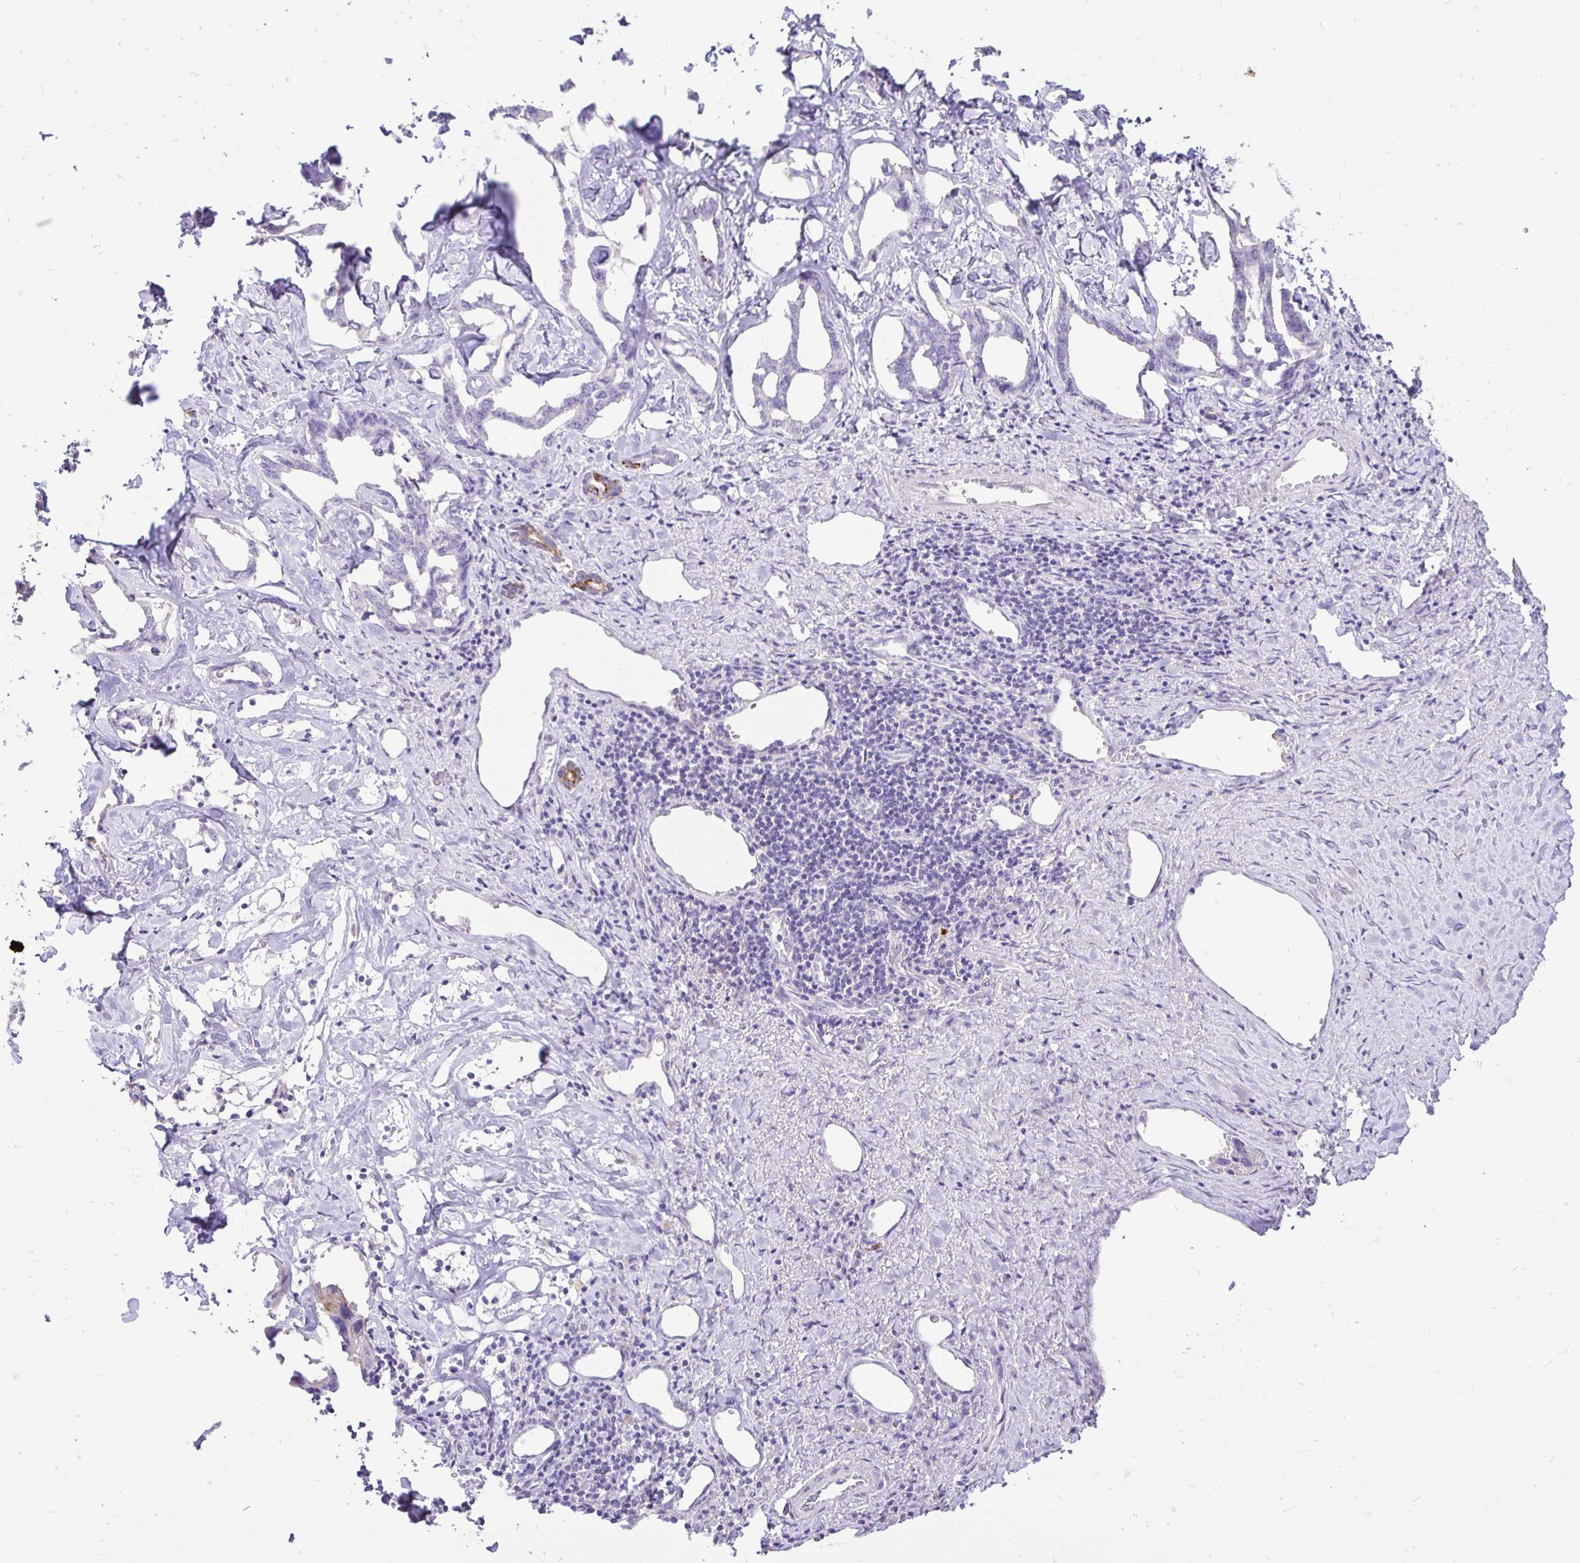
{"staining": {"intensity": "negative", "quantity": "none", "location": "none"}, "tissue": "liver cancer", "cell_type": "Tumor cells", "image_type": "cancer", "snomed": [{"axis": "morphology", "description": "Cholangiocarcinoma"}, {"axis": "topography", "description": "Liver"}], "caption": "DAB immunohistochemical staining of human liver cholangiocarcinoma reveals no significant staining in tumor cells.", "gene": "TAF1D", "patient": {"sex": "male", "age": 59}}